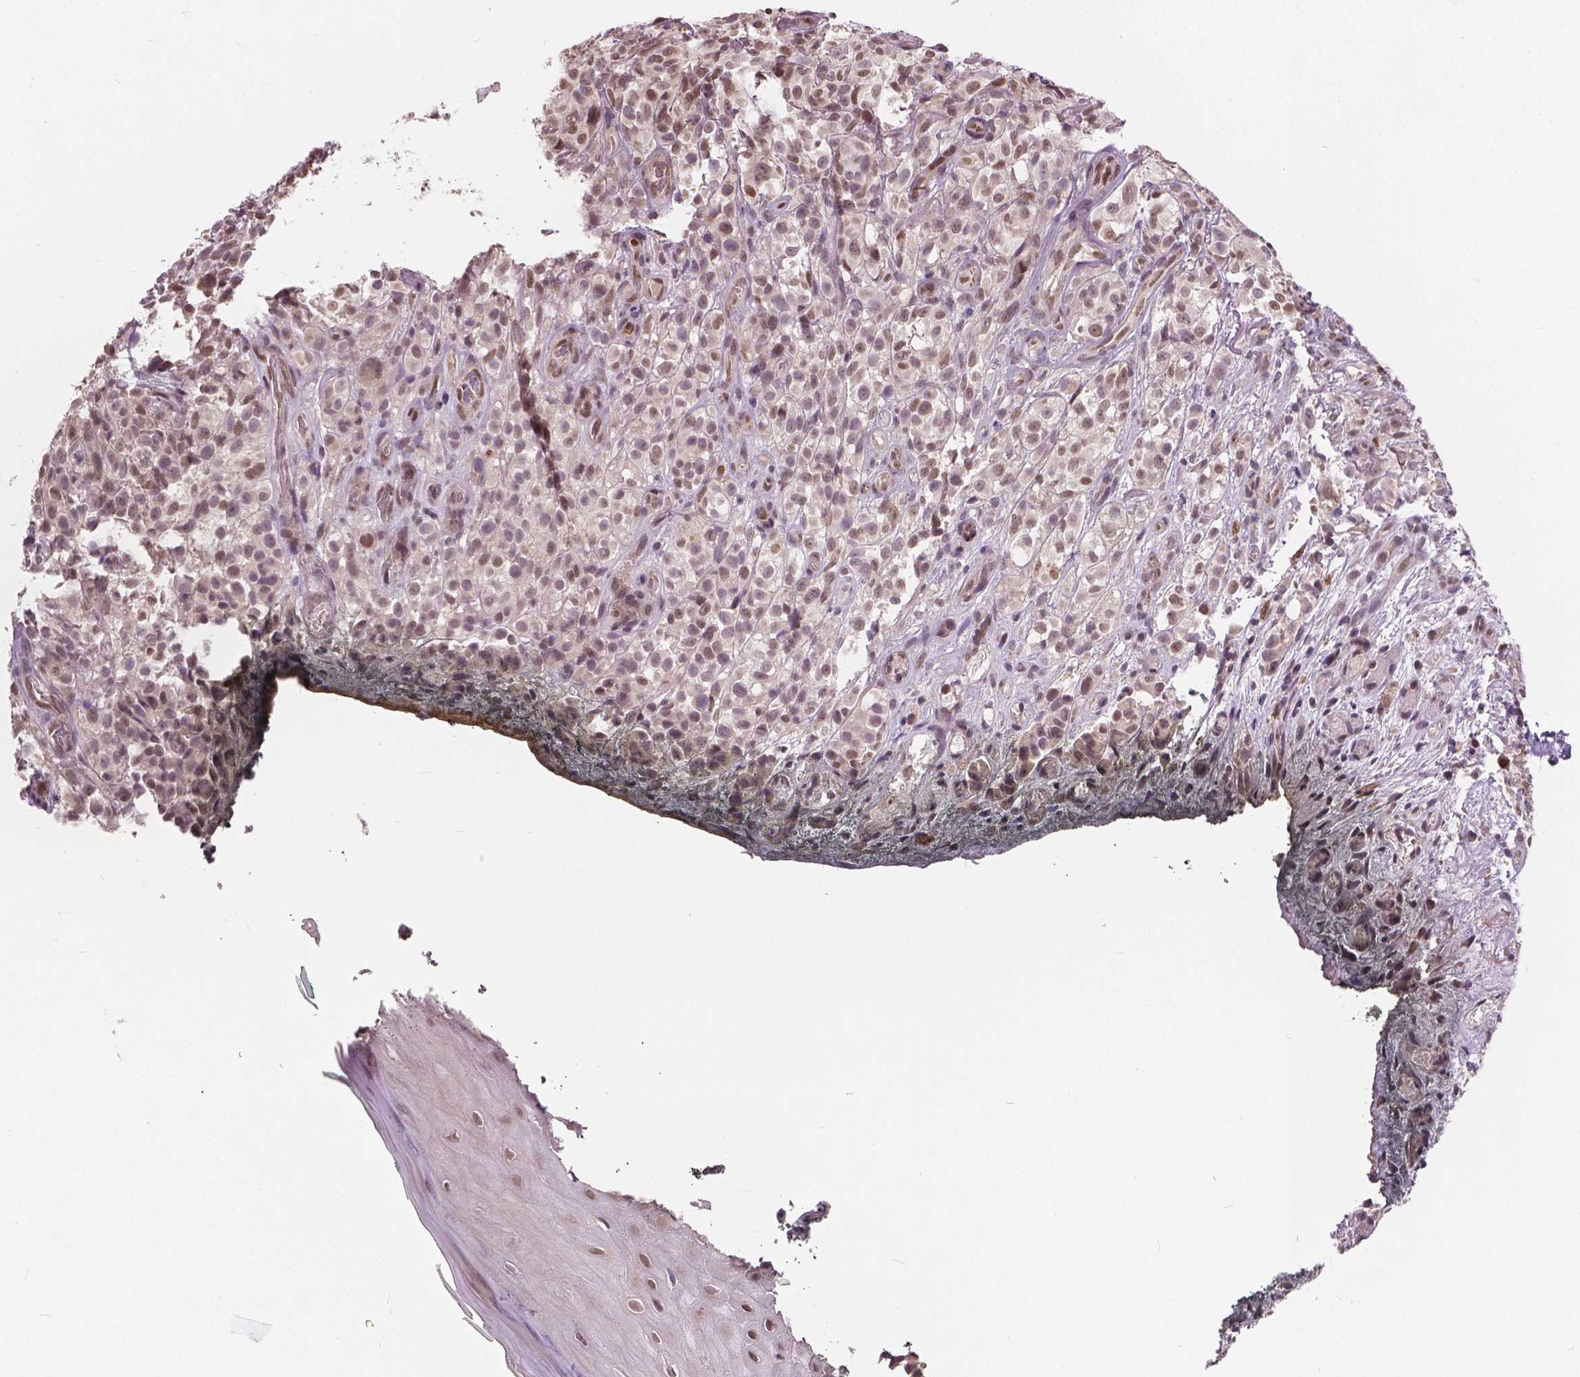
{"staining": {"intensity": "weak", "quantity": ">75%", "location": "nuclear"}, "tissue": "melanoma", "cell_type": "Tumor cells", "image_type": "cancer", "snomed": [{"axis": "morphology", "description": "Malignant melanoma, NOS"}, {"axis": "topography", "description": "Skin"}], "caption": "An immunohistochemistry (IHC) image of neoplastic tissue is shown. Protein staining in brown shows weak nuclear positivity in malignant melanoma within tumor cells.", "gene": "HMBOX1", "patient": {"sex": "female", "age": 85}}